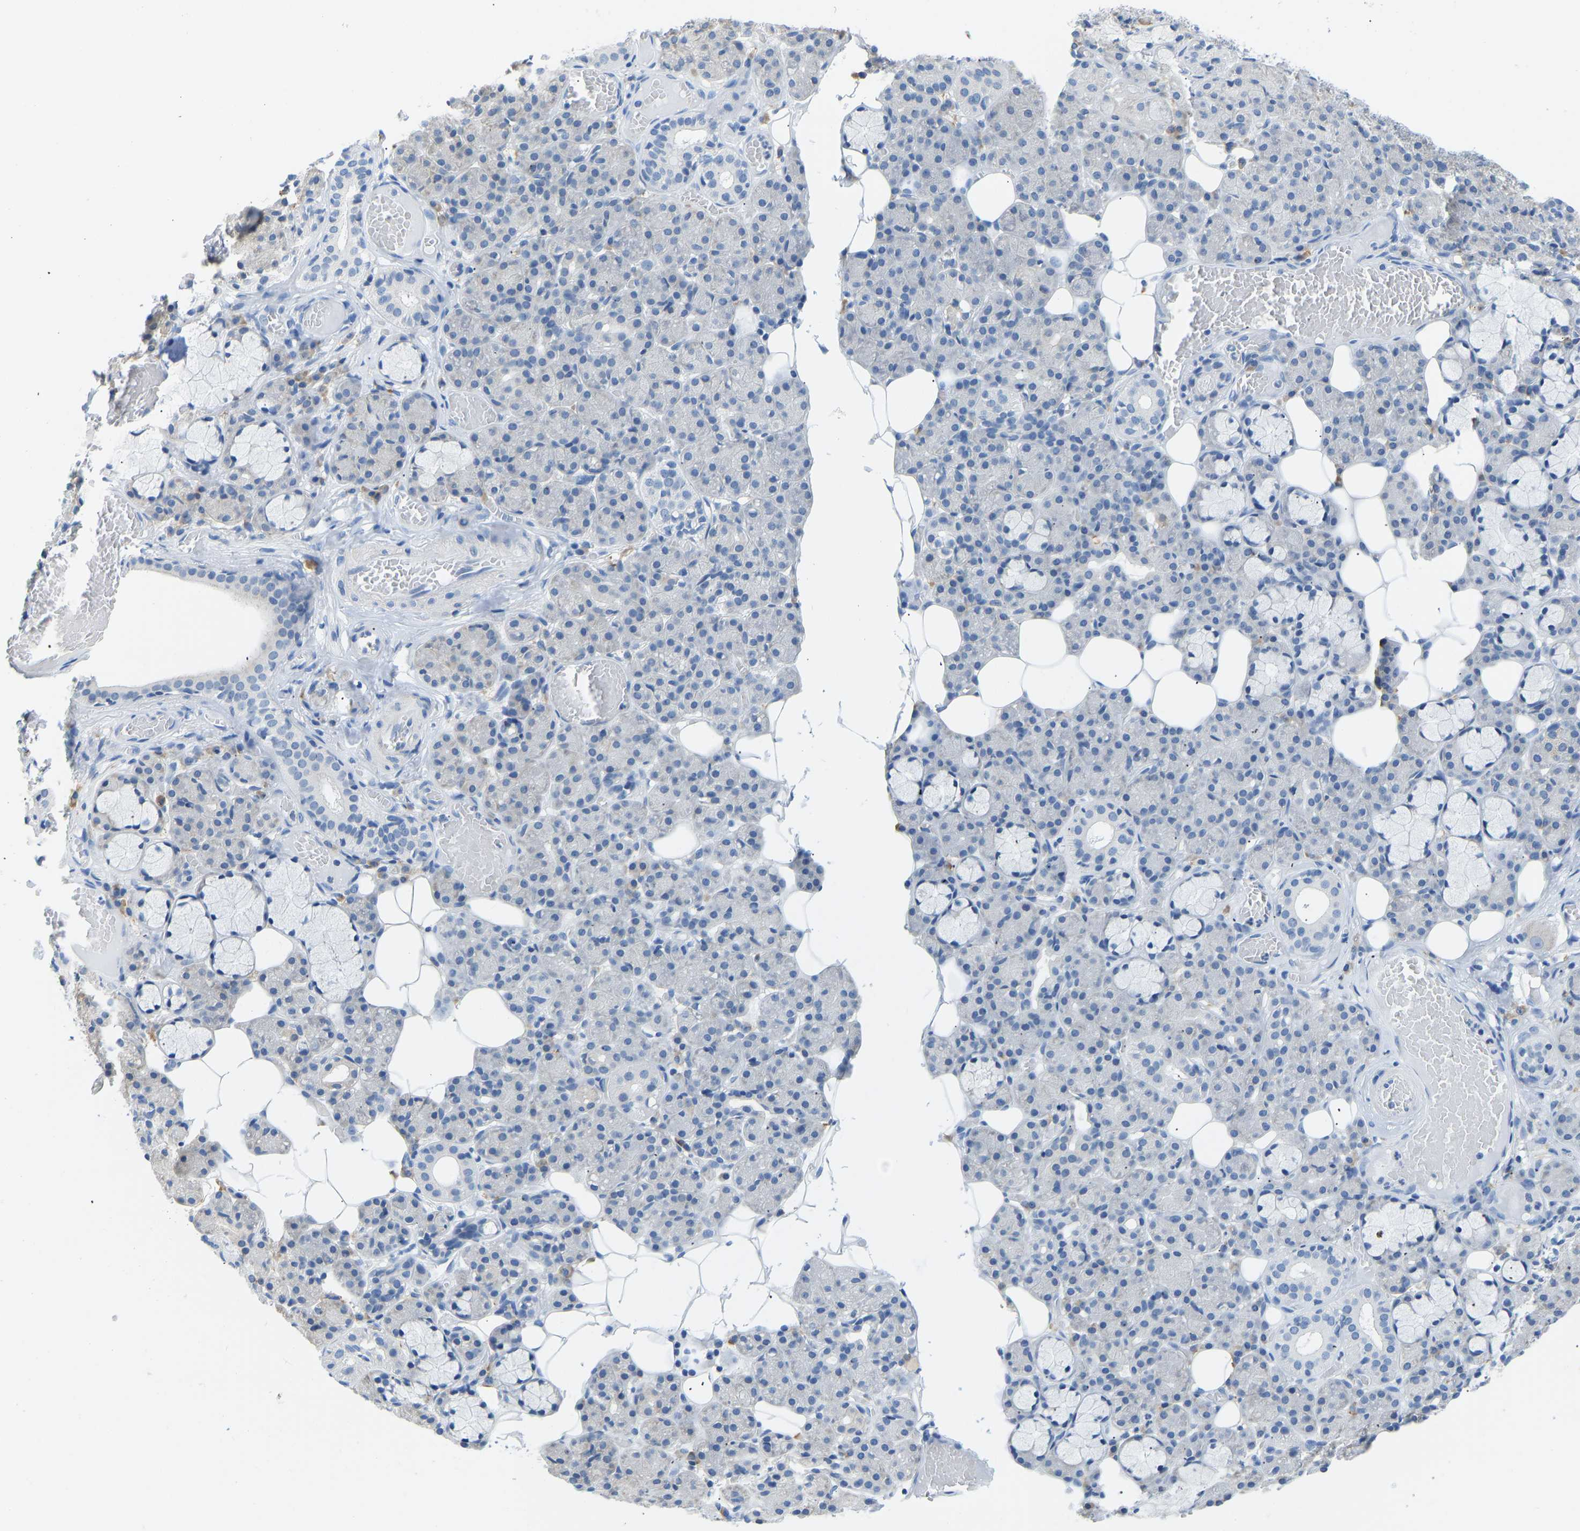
{"staining": {"intensity": "negative", "quantity": "none", "location": "none"}, "tissue": "salivary gland", "cell_type": "Glandular cells", "image_type": "normal", "snomed": [{"axis": "morphology", "description": "Normal tissue, NOS"}, {"axis": "topography", "description": "Salivary gland"}], "caption": "Immunohistochemistry image of normal salivary gland: human salivary gland stained with DAB demonstrates no significant protein staining in glandular cells. (Brightfield microscopy of DAB (3,3'-diaminobenzidine) IHC at high magnification).", "gene": "VRK1", "patient": {"sex": "male", "age": 63}}